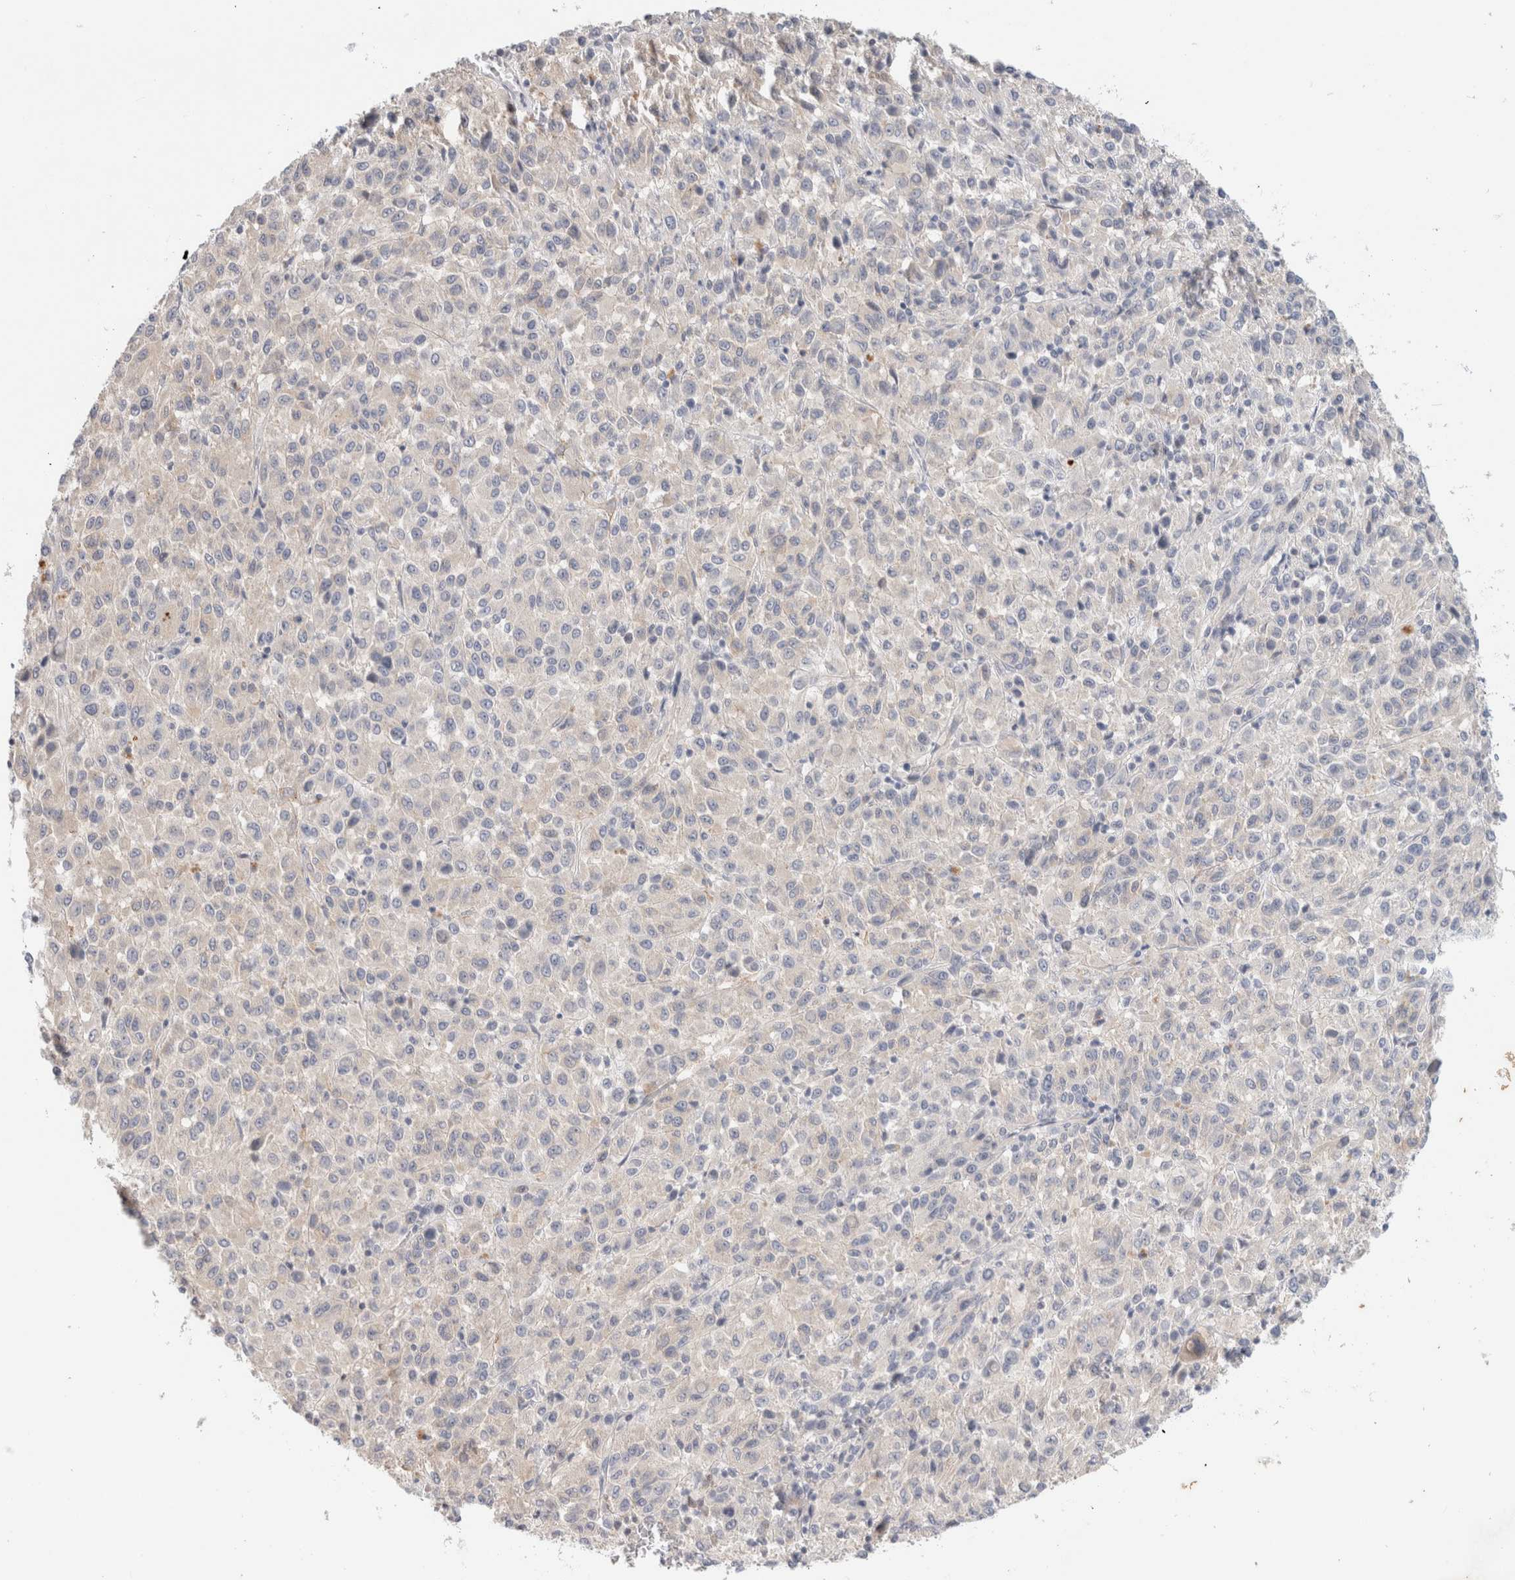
{"staining": {"intensity": "negative", "quantity": "none", "location": "none"}, "tissue": "melanoma", "cell_type": "Tumor cells", "image_type": "cancer", "snomed": [{"axis": "morphology", "description": "Malignant melanoma, Metastatic site"}, {"axis": "topography", "description": "Lung"}], "caption": "Tumor cells show no significant staining in melanoma.", "gene": "SPRTN", "patient": {"sex": "male", "age": 64}}